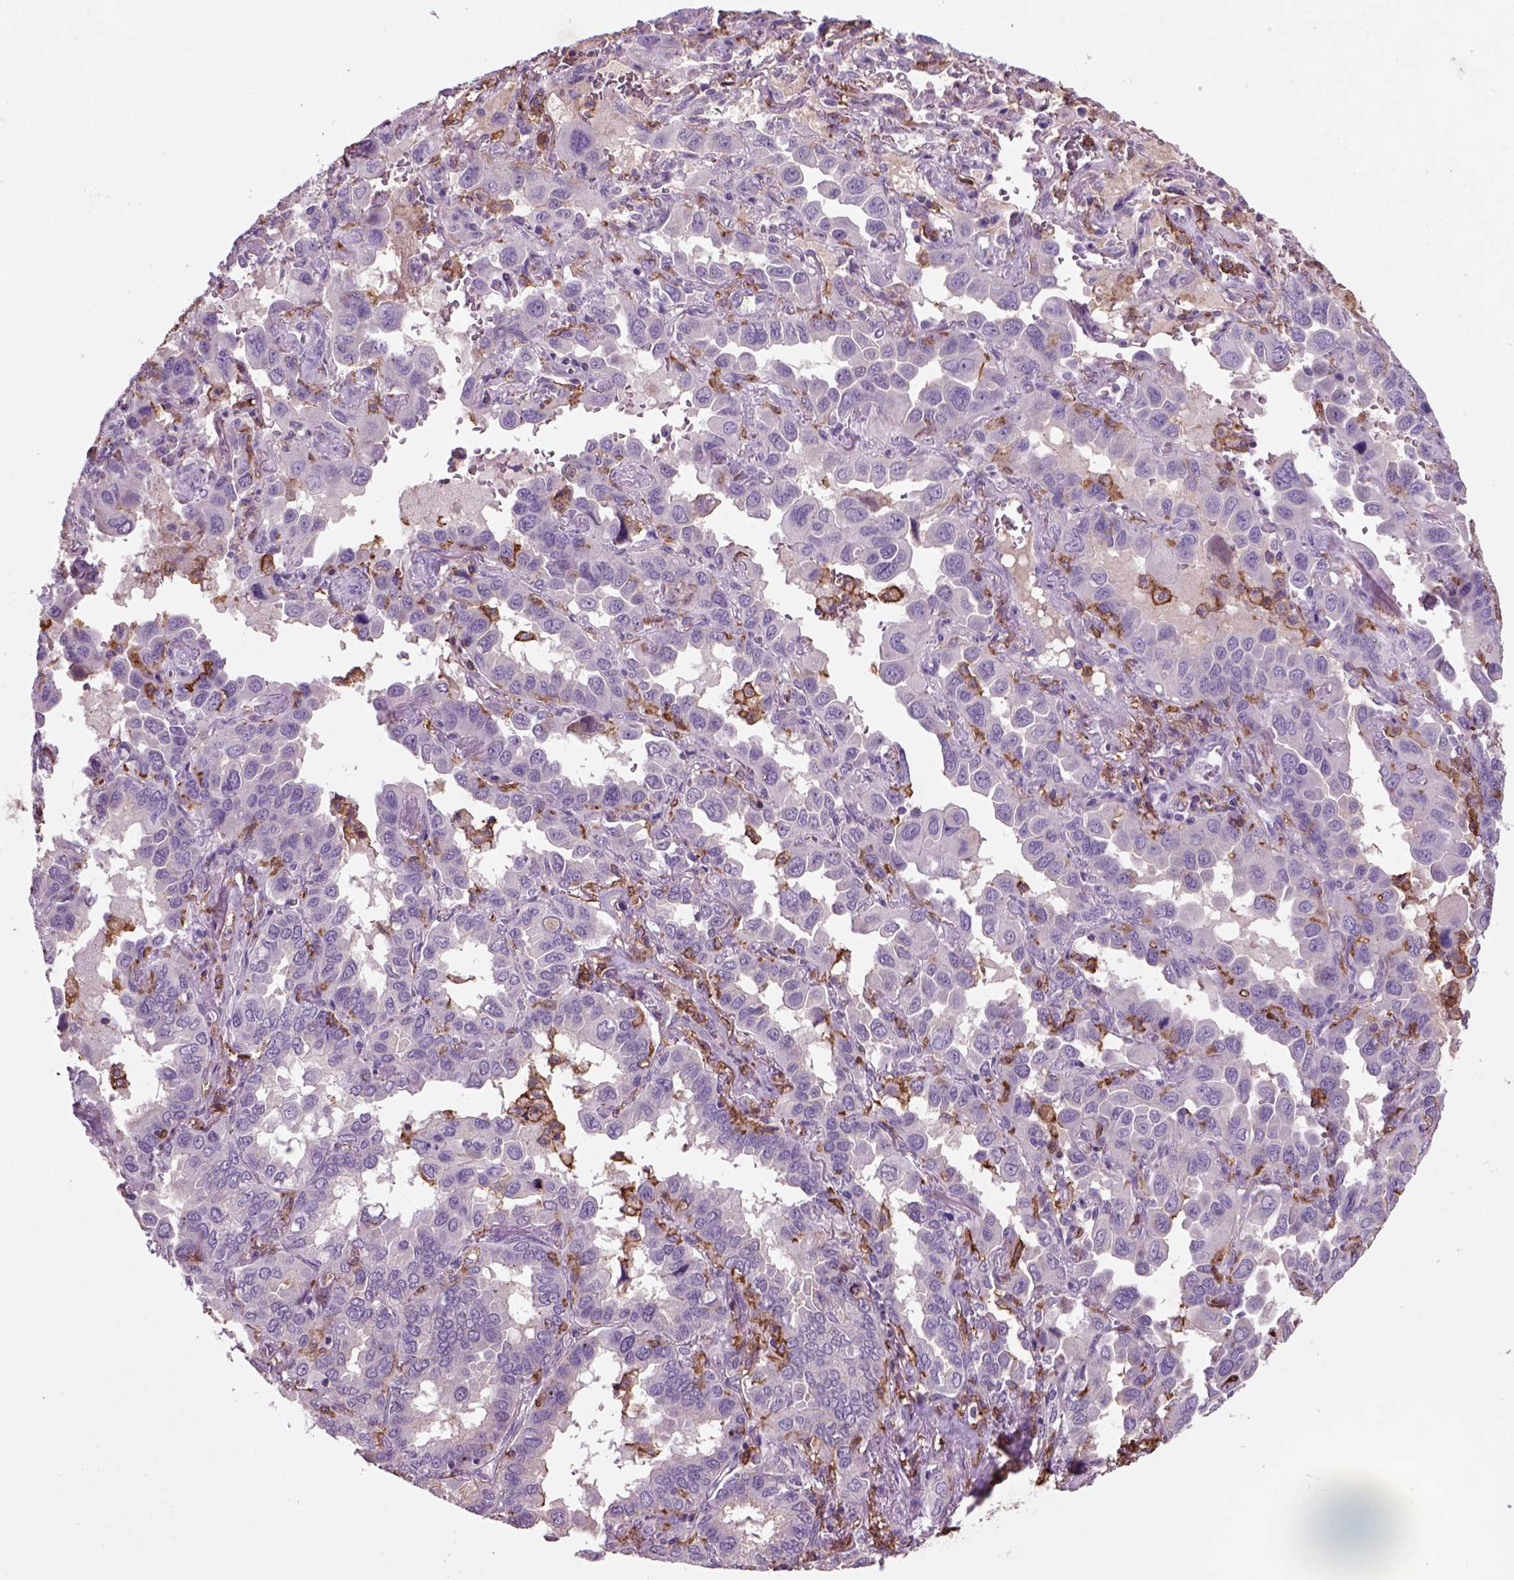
{"staining": {"intensity": "negative", "quantity": "none", "location": "none"}, "tissue": "lung cancer", "cell_type": "Tumor cells", "image_type": "cancer", "snomed": [{"axis": "morphology", "description": "Adenocarcinoma, NOS"}, {"axis": "topography", "description": "Lung"}], "caption": "This is a image of immunohistochemistry staining of lung adenocarcinoma, which shows no positivity in tumor cells.", "gene": "CD14", "patient": {"sex": "male", "age": 64}}